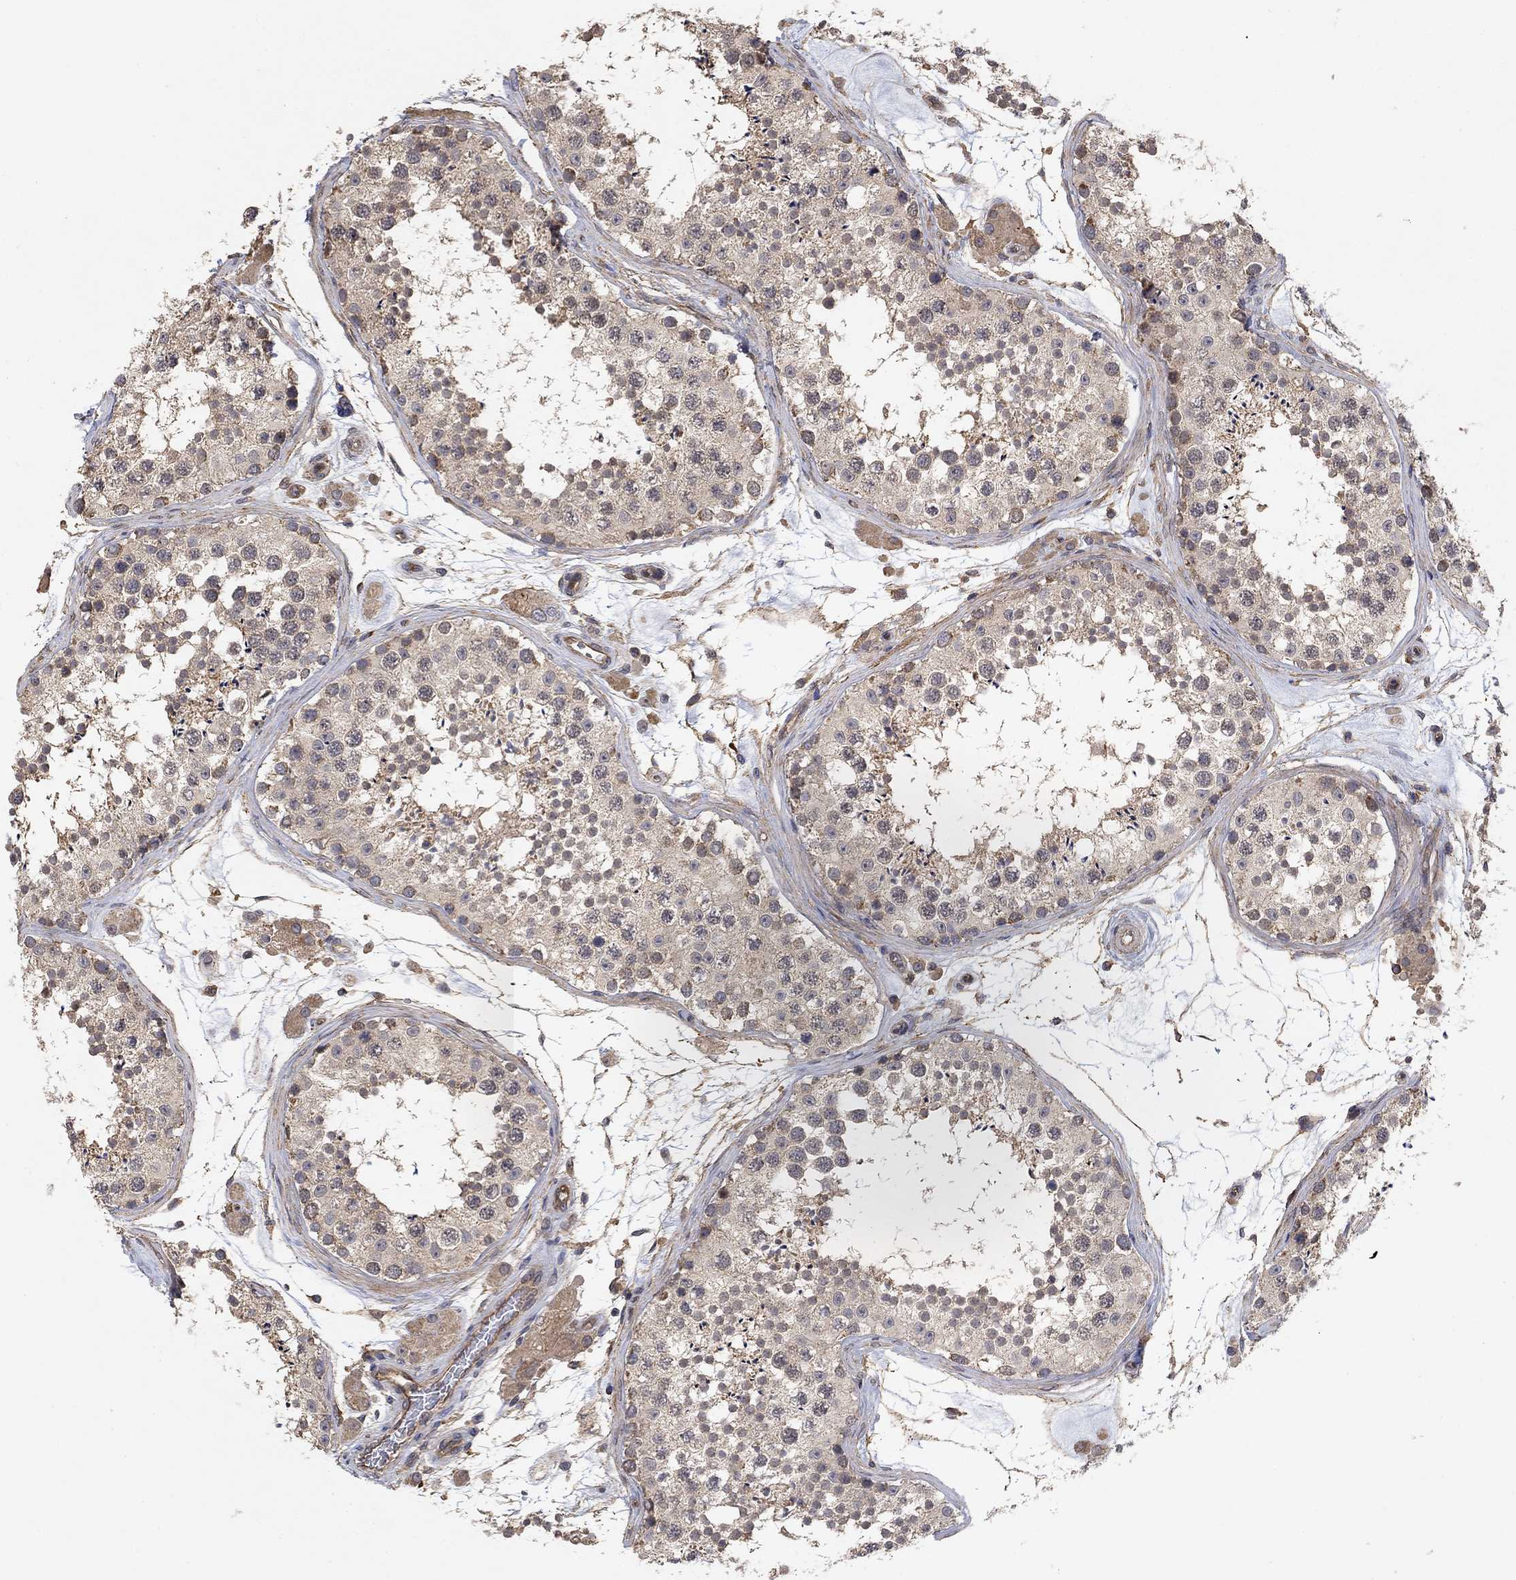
{"staining": {"intensity": "moderate", "quantity": "<25%", "location": "nuclear"}, "tissue": "testis", "cell_type": "Cells in seminiferous ducts", "image_type": "normal", "snomed": [{"axis": "morphology", "description": "Normal tissue, NOS"}, {"axis": "topography", "description": "Testis"}], "caption": "Normal testis demonstrates moderate nuclear expression in approximately <25% of cells in seminiferous ducts, visualized by immunohistochemistry.", "gene": "MCUR1", "patient": {"sex": "male", "age": 41}}